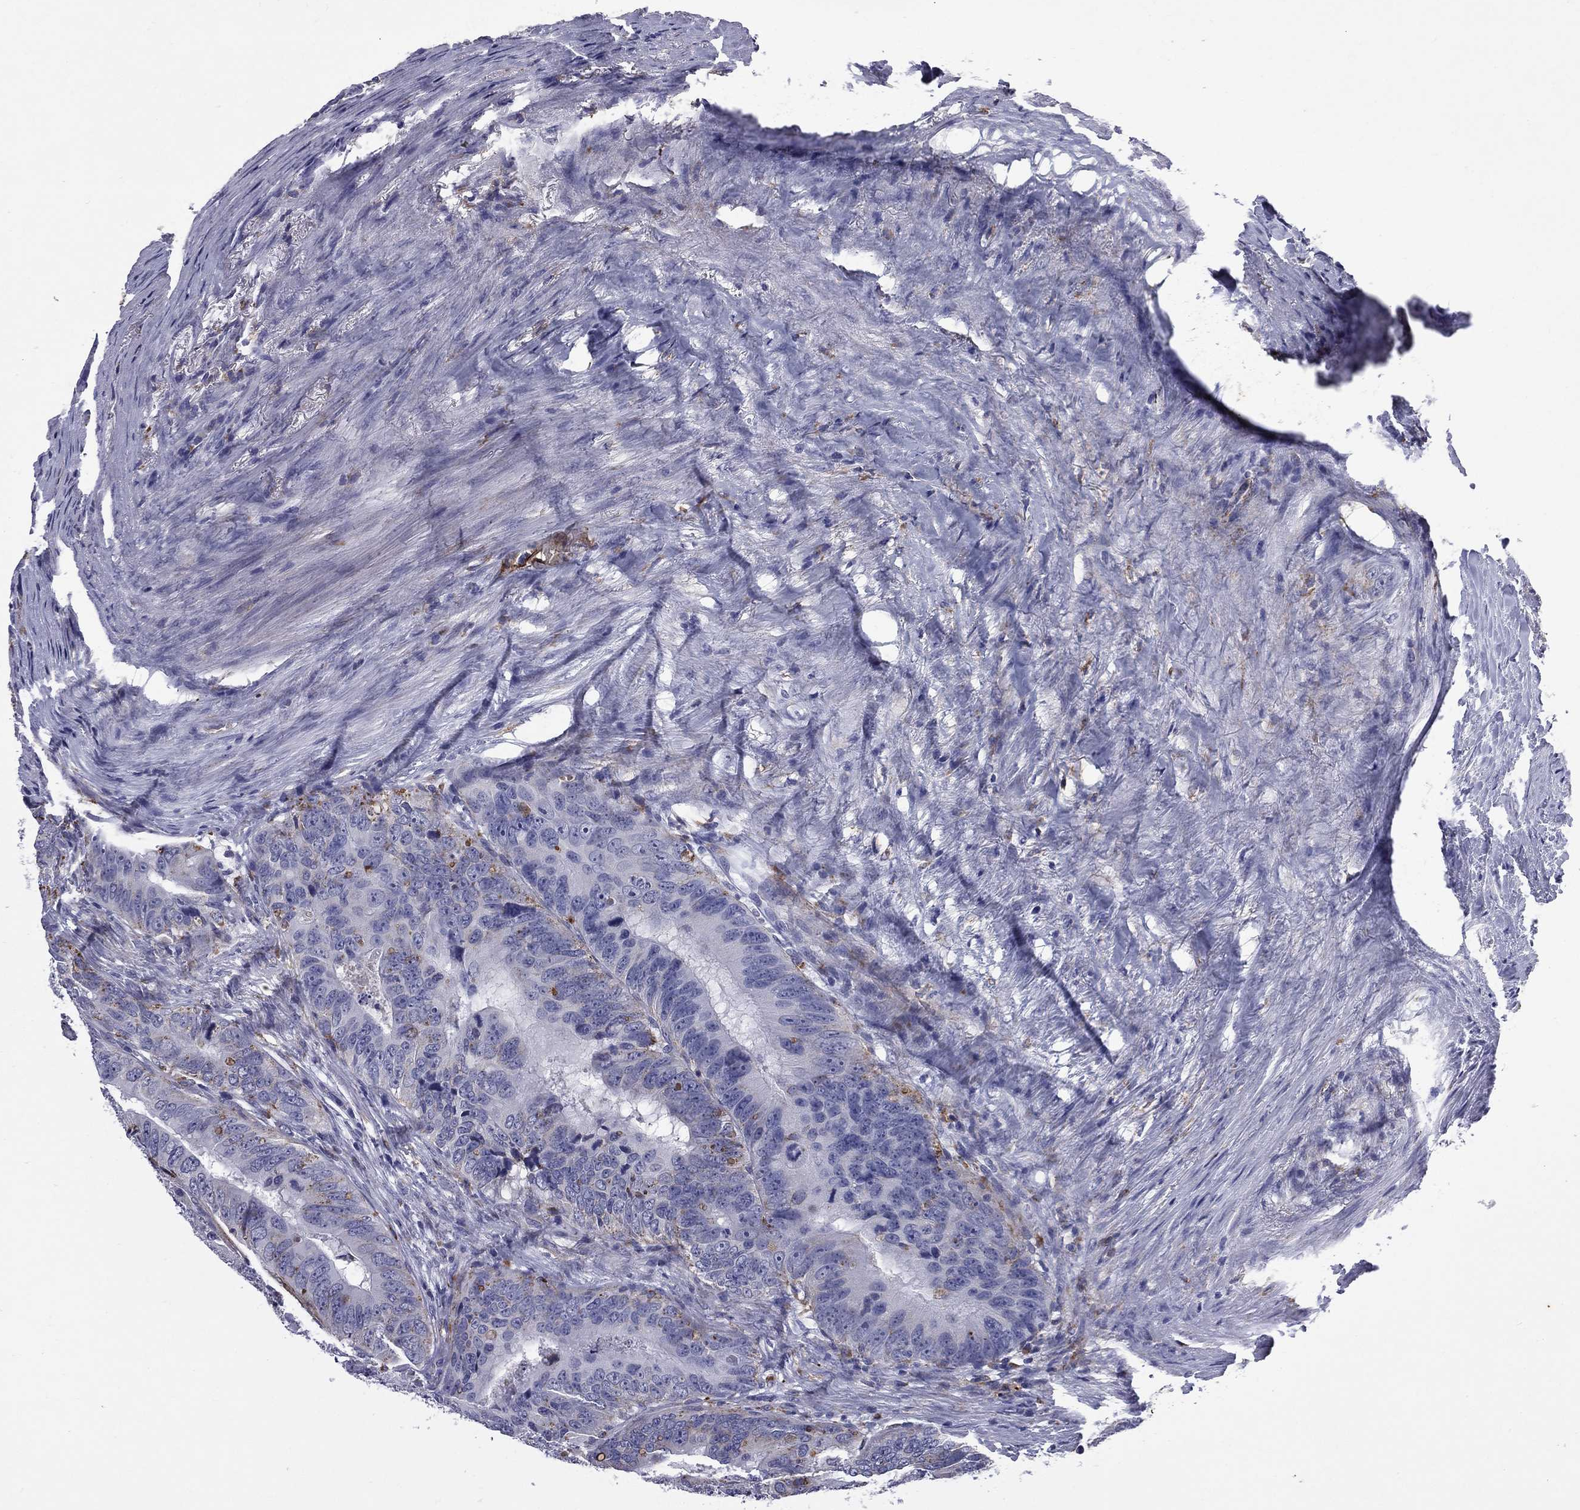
{"staining": {"intensity": "moderate", "quantity": "<25%", "location": "cytoplasmic/membranous"}, "tissue": "colorectal cancer", "cell_type": "Tumor cells", "image_type": "cancer", "snomed": [{"axis": "morphology", "description": "Adenocarcinoma, NOS"}, {"axis": "topography", "description": "Colon"}], "caption": "Colorectal adenocarcinoma stained with a protein marker shows moderate staining in tumor cells.", "gene": "MADCAM1", "patient": {"sex": "male", "age": 79}}